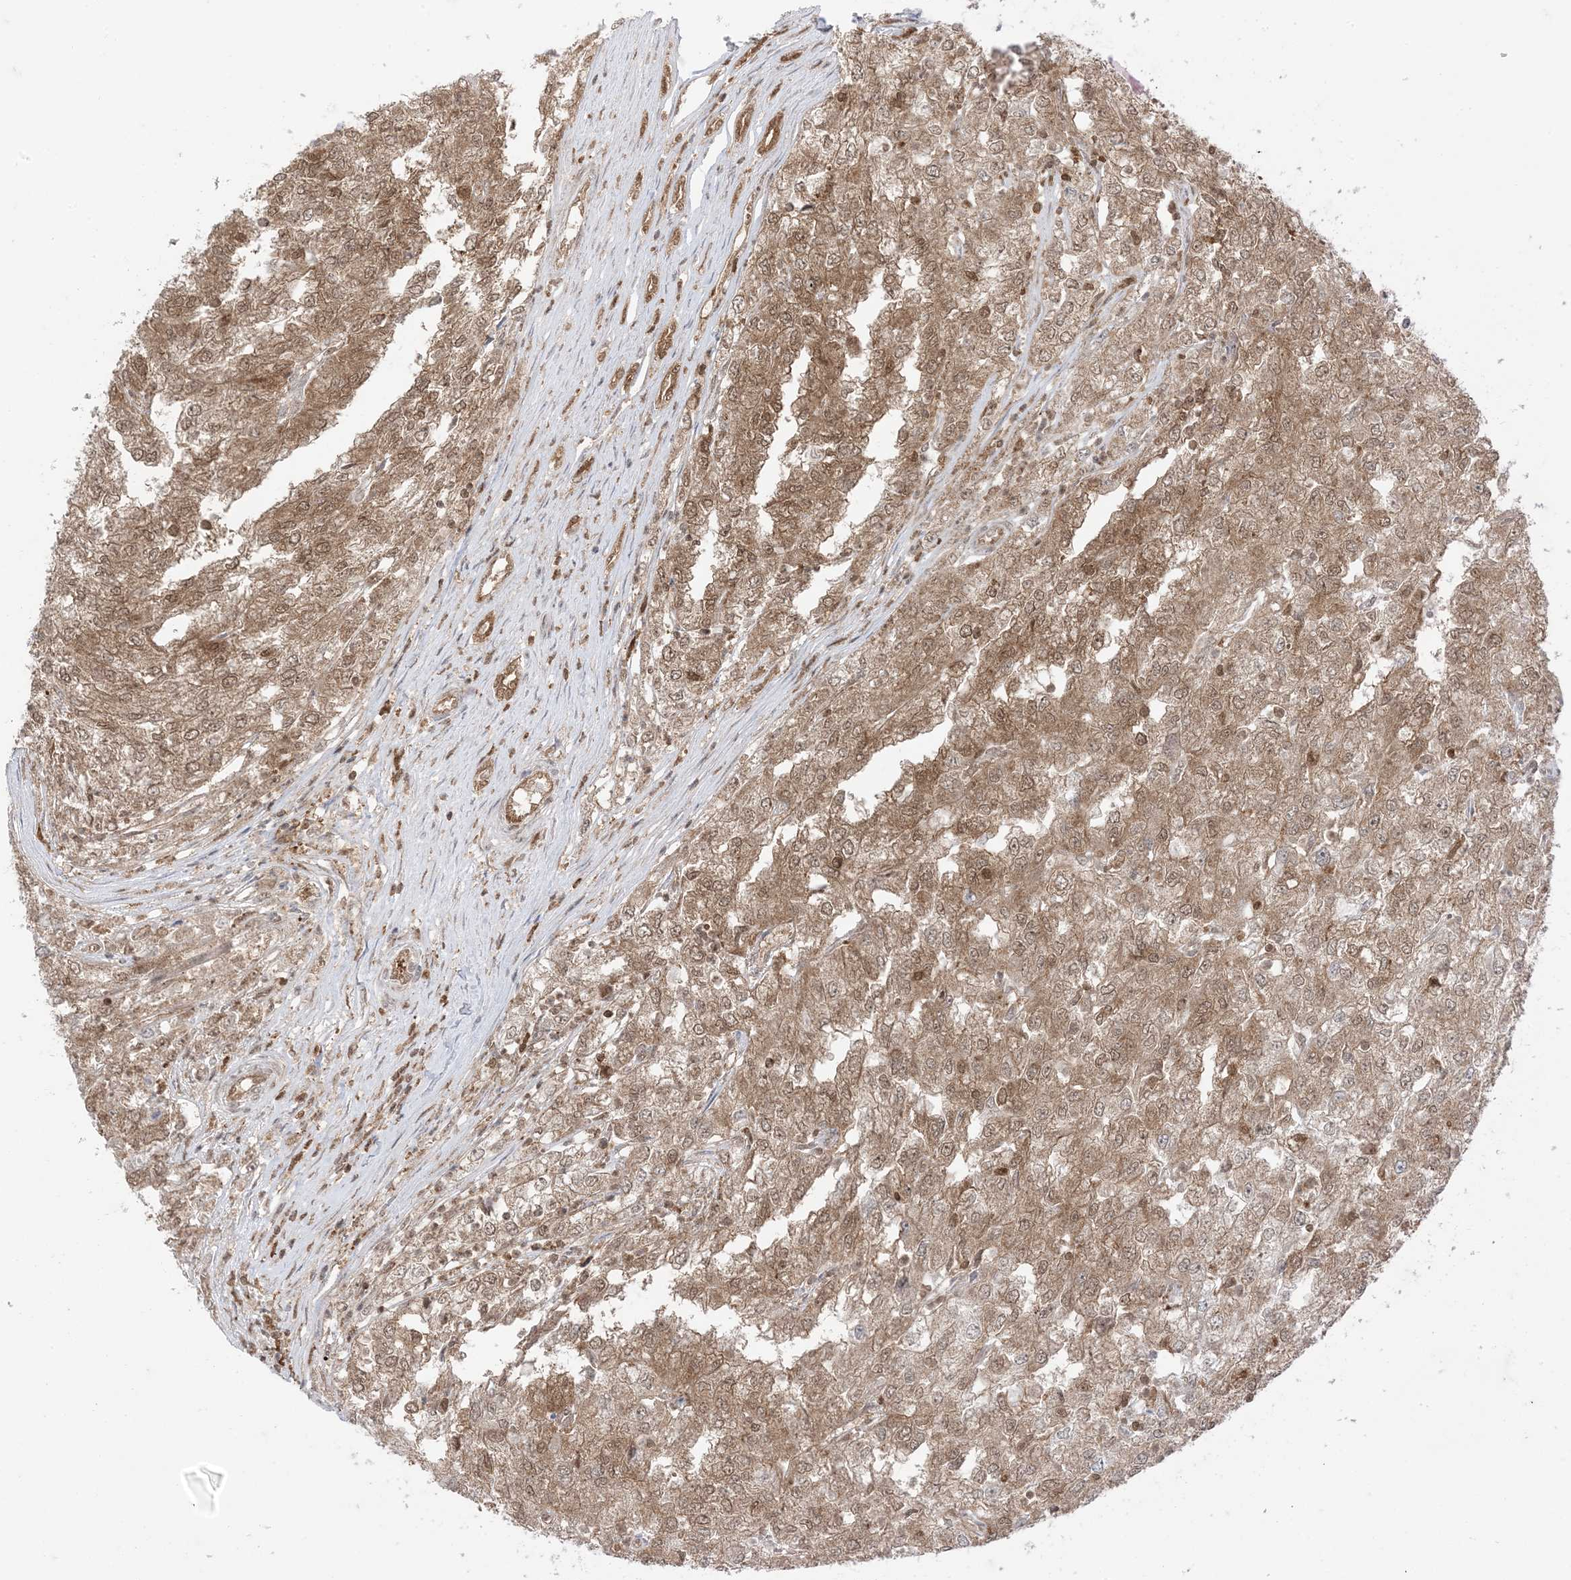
{"staining": {"intensity": "moderate", "quantity": ">75%", "location": "cytoplasmic/membranous,nuclear"}, "tissue": "renal cancer", "cell_type": "Tumor cells", "image_type": "cancer", "snomed": [{"axis": "morphology", "description": "Adenocarcinoma, NOS"}, {"axis": "topography", "description": "Kidney"}], "caption": "DAB immunohistochemical staining of renal adenocarcinoma demonstrates moderate cytoplasmic/membranous and nuclear protein expression in approximately >75% of tumor cells.", "gene": "PTPA", "patient": {"sex": "female", "age": 54}}